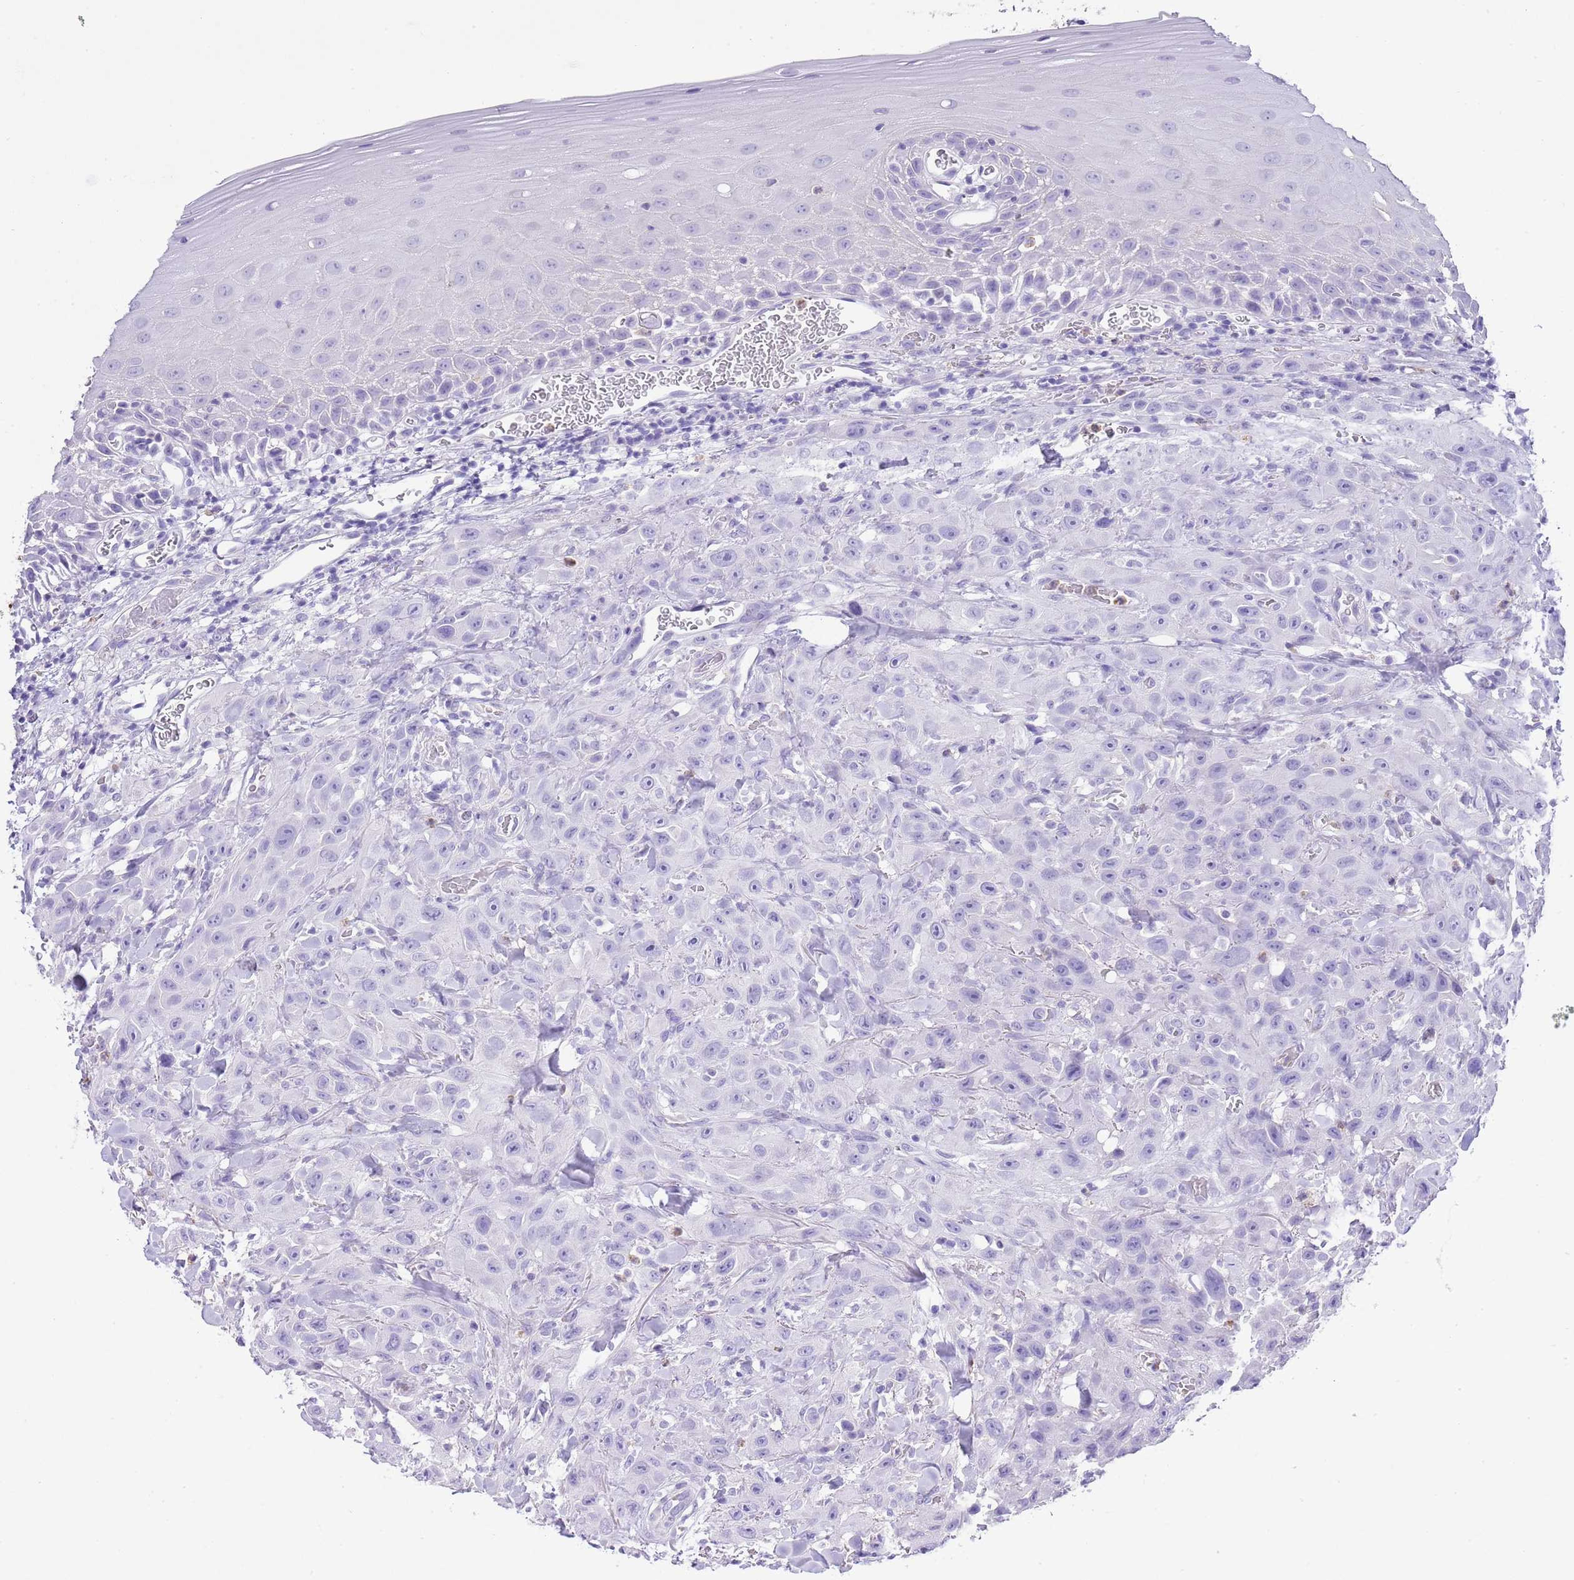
{"staining": {"intensity": "negative", "quantity": "none", "location": "none"}, "tissue": "oral mucosa", "cell_type": "Squamous epithelial cells", "image_type": "normal", "snomed": [{"axis": "morphology", "description": "Normal tissue, NOS"}, {"axis": "topography", "description": "Oral tissue"}], "caption": "Immunohistochemistry (IHC) micrograph of normal human oral mucosa stained for a protein (brown), which reveals no positivity in squamous epithelial cells.", "gene": "OR2Z1", "patient": {"sex": "female", "age": 70}}